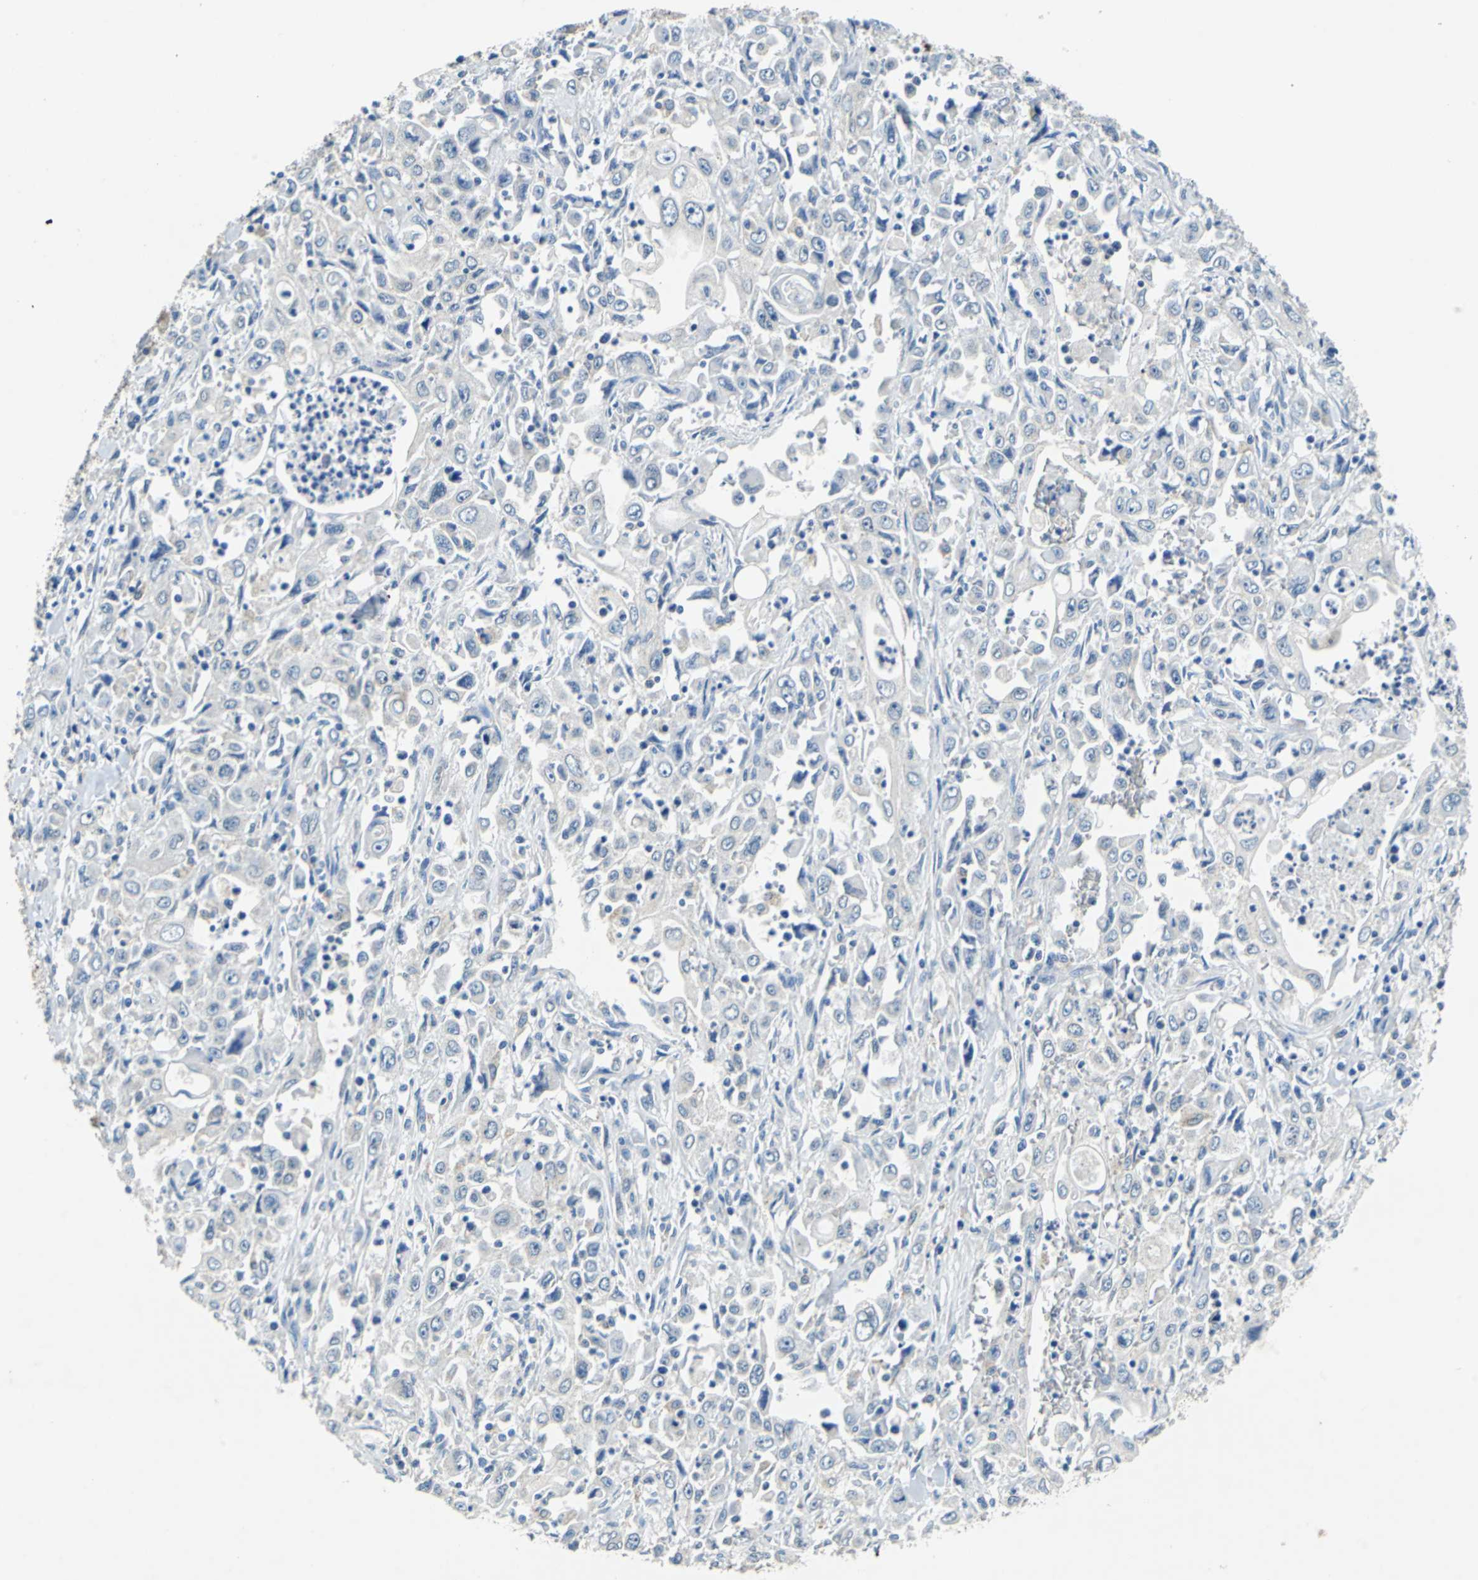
{"staining": {"intensity": "negative", "quantity": "none", "location": "none"}, "tissue": "pancreatic cancer", "cell_type": "Tumor cells", "image_type": "cancer", "snomed": [{"axis": "morphology", "description": "Adenocarcinoma, NOS"}, {"axis": "topography", "description": "Pancreas"}], "caption": "A high-resolution image shows immunohistochemistry staining of pancreatic adenocarcinoma, which shows no significant expression in tumor cells.", "gene": "TEX264", "patient": {"sex": "male", "age": 70}}